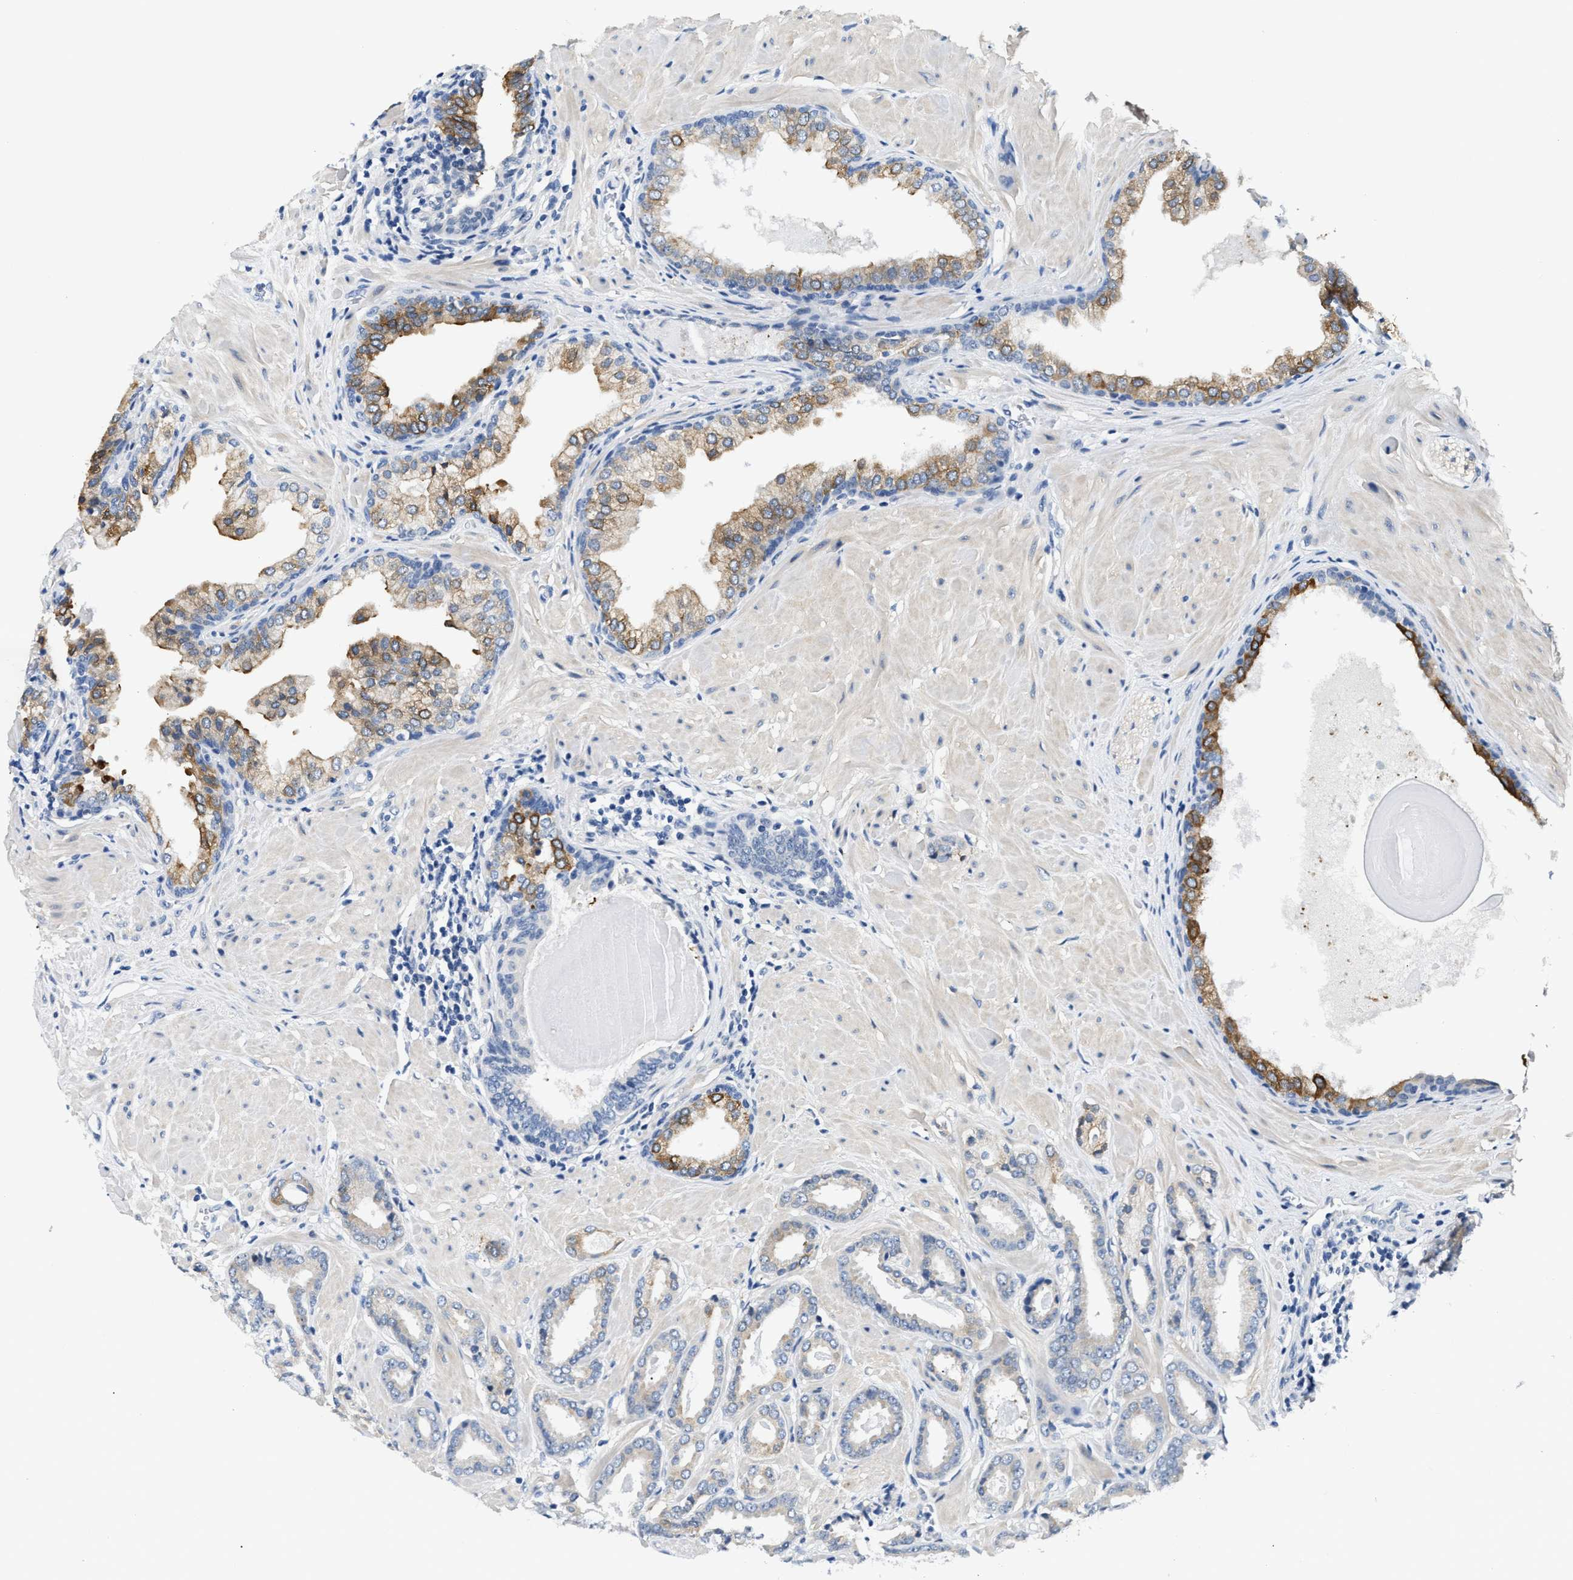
{"staining": {"intensity": "negative", "quantity": "none", "location": "none"}, "tissue": "prostate cancer", "cell_type": "Tumor cells", "image_type": "cancer", "snomed": [{"axis": "morphology", "description": "Adenocarcinoma, Low grade"}, {"axis": "topography", "description": "Prostate"}], "caption": "This is an IHC photomicrograph of prostate adenocarcinoma (low-grade). There is no expression in tumor cells.", "gene": "CLGN", "patient": {"sex": "male", "age": 53}}